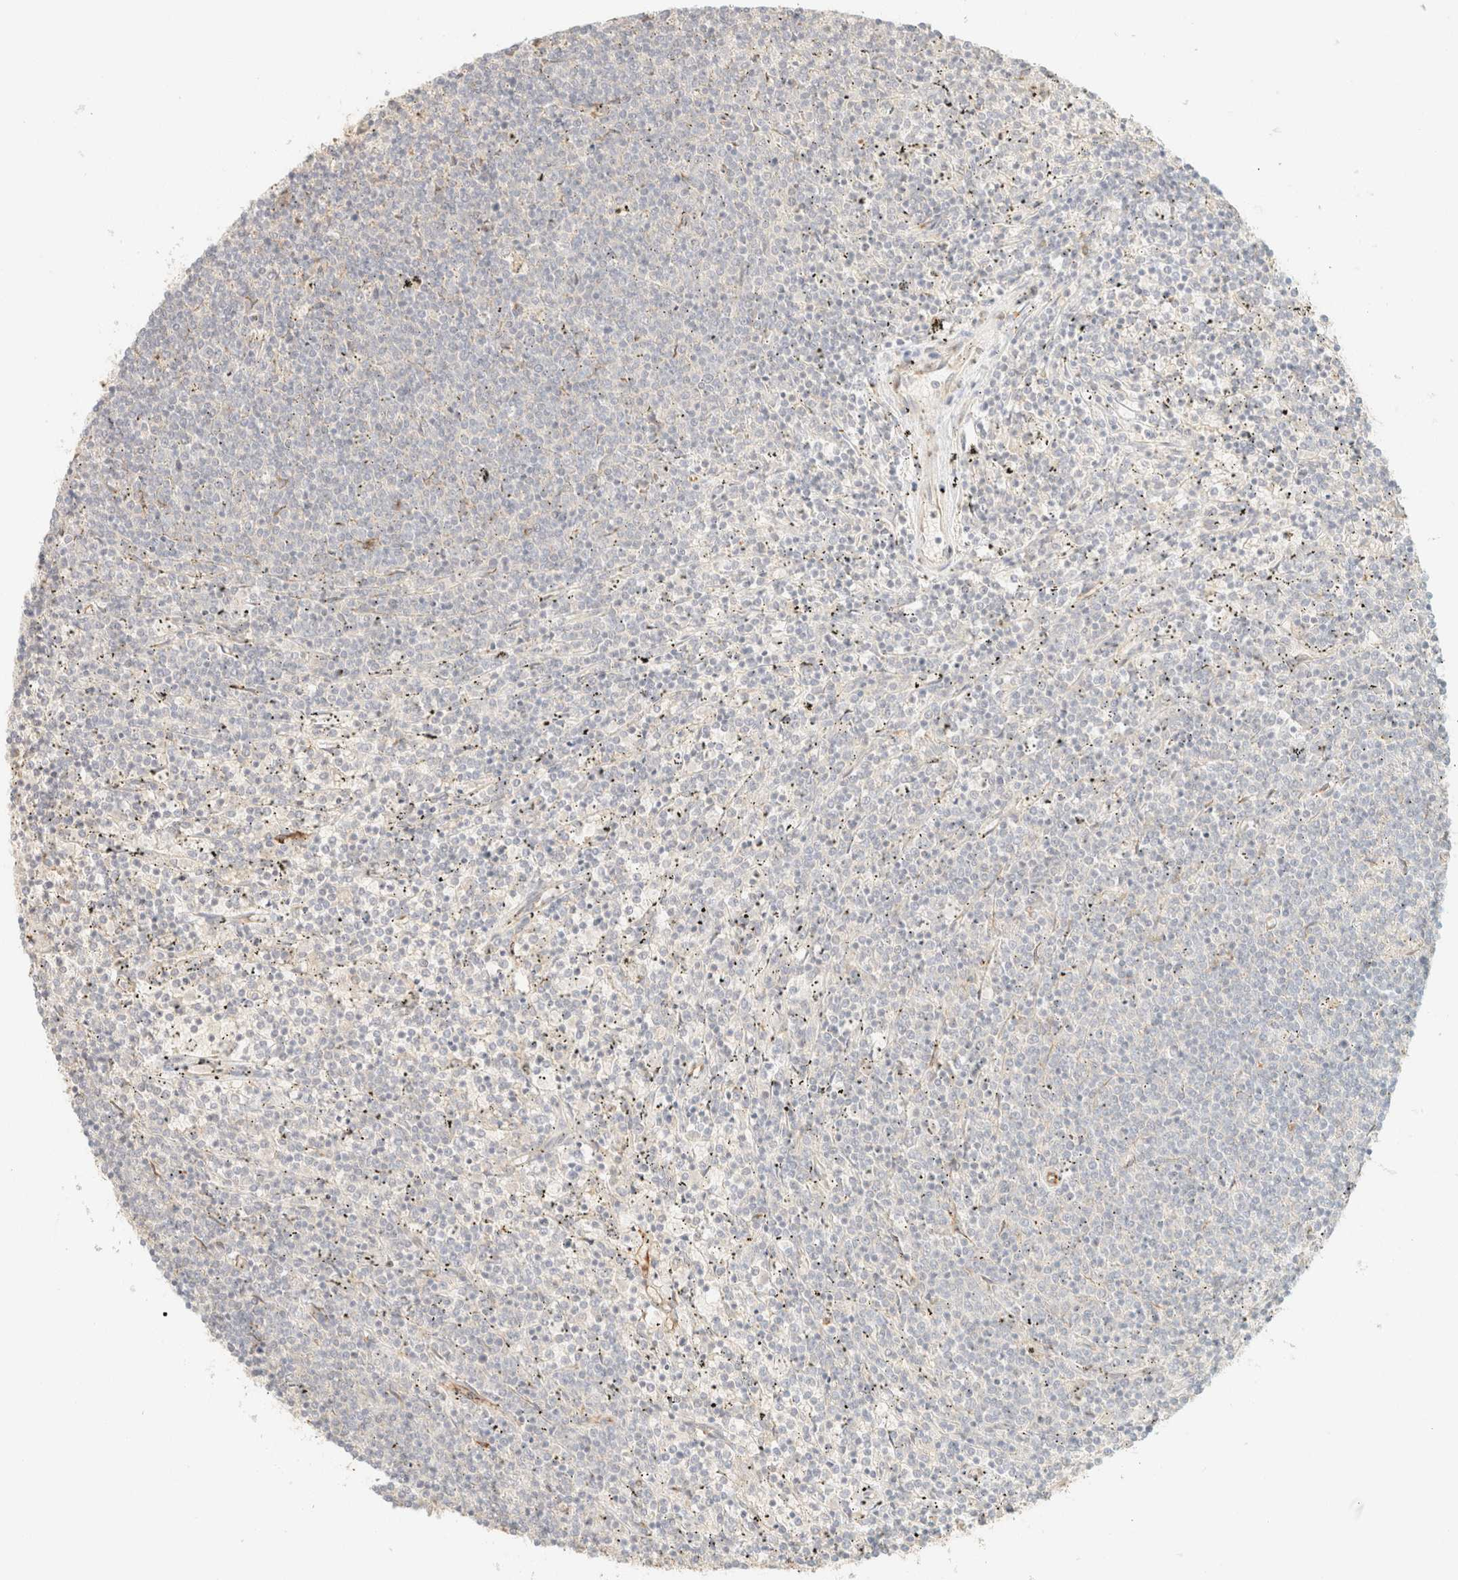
{"staining": {"intensity": "negative", "quantity": "none", "location": "none"}, "tissue": "lymphoma", "cell_type": "Tumor cells", "image_type": "cancer", "snomed": [{"axis": "morphology", "description": "Malignant lymphoma, non-Hodgkin's type, Low grade"}, {"axis": "topography", "description": "Spleen"}], "caption": "Immunohistochemical staining of low-grade malignant lymphoma, non-Hodgkin's type shows no significant expression in tumor cells. The staining was performed using DAB (3,3'-diaminobenzidine) to visualize the protein expression in brown, while the nuclei were stained in blue with hematoxylin (Magnification: 20x).", "gene": "SPARCL1", "patient": {"sex": "female", "age": 50}}